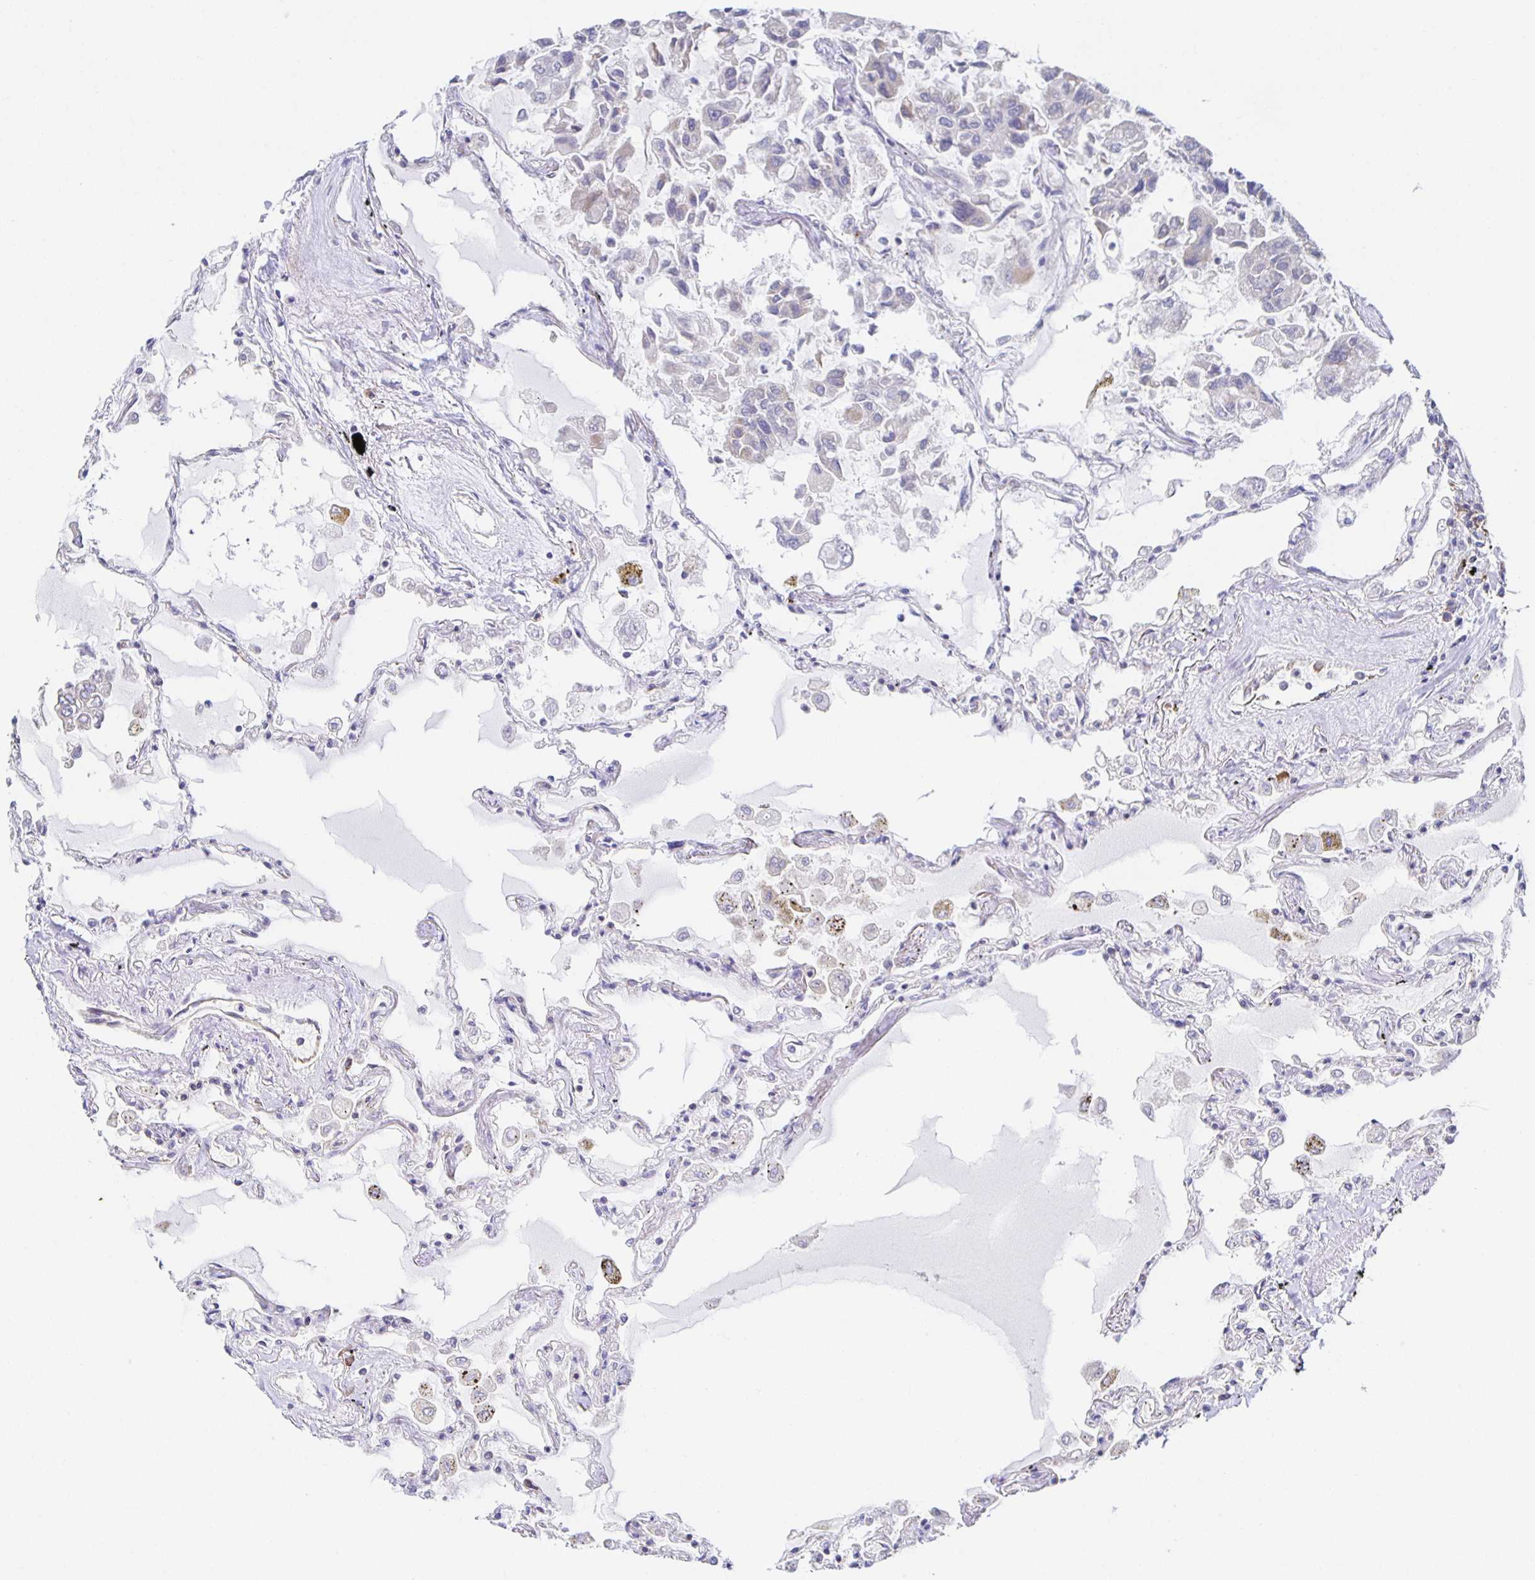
{"staining": {"intensity": "negative", "quantity": "none", "location": "none"}, "tissue": "lung", "cell_type": "Alveolar cells", "image_type": "normal", "snomed": [{"axis": "morphology", "description": "Normal tissue, NOS"}, {"axis": "morphology", "description": "Adenocarcinoma, NOS"}, {"axis": "topography", "description": "Cartilage tissue"}, {"axis": "topography", "description": "Lung"}], "caption": "A histopathology image of lung stained for a protein exhibits no brown staining in alveolar cells.", "gene": "BAD", "patient": {"sex": "female", "age": 67}}